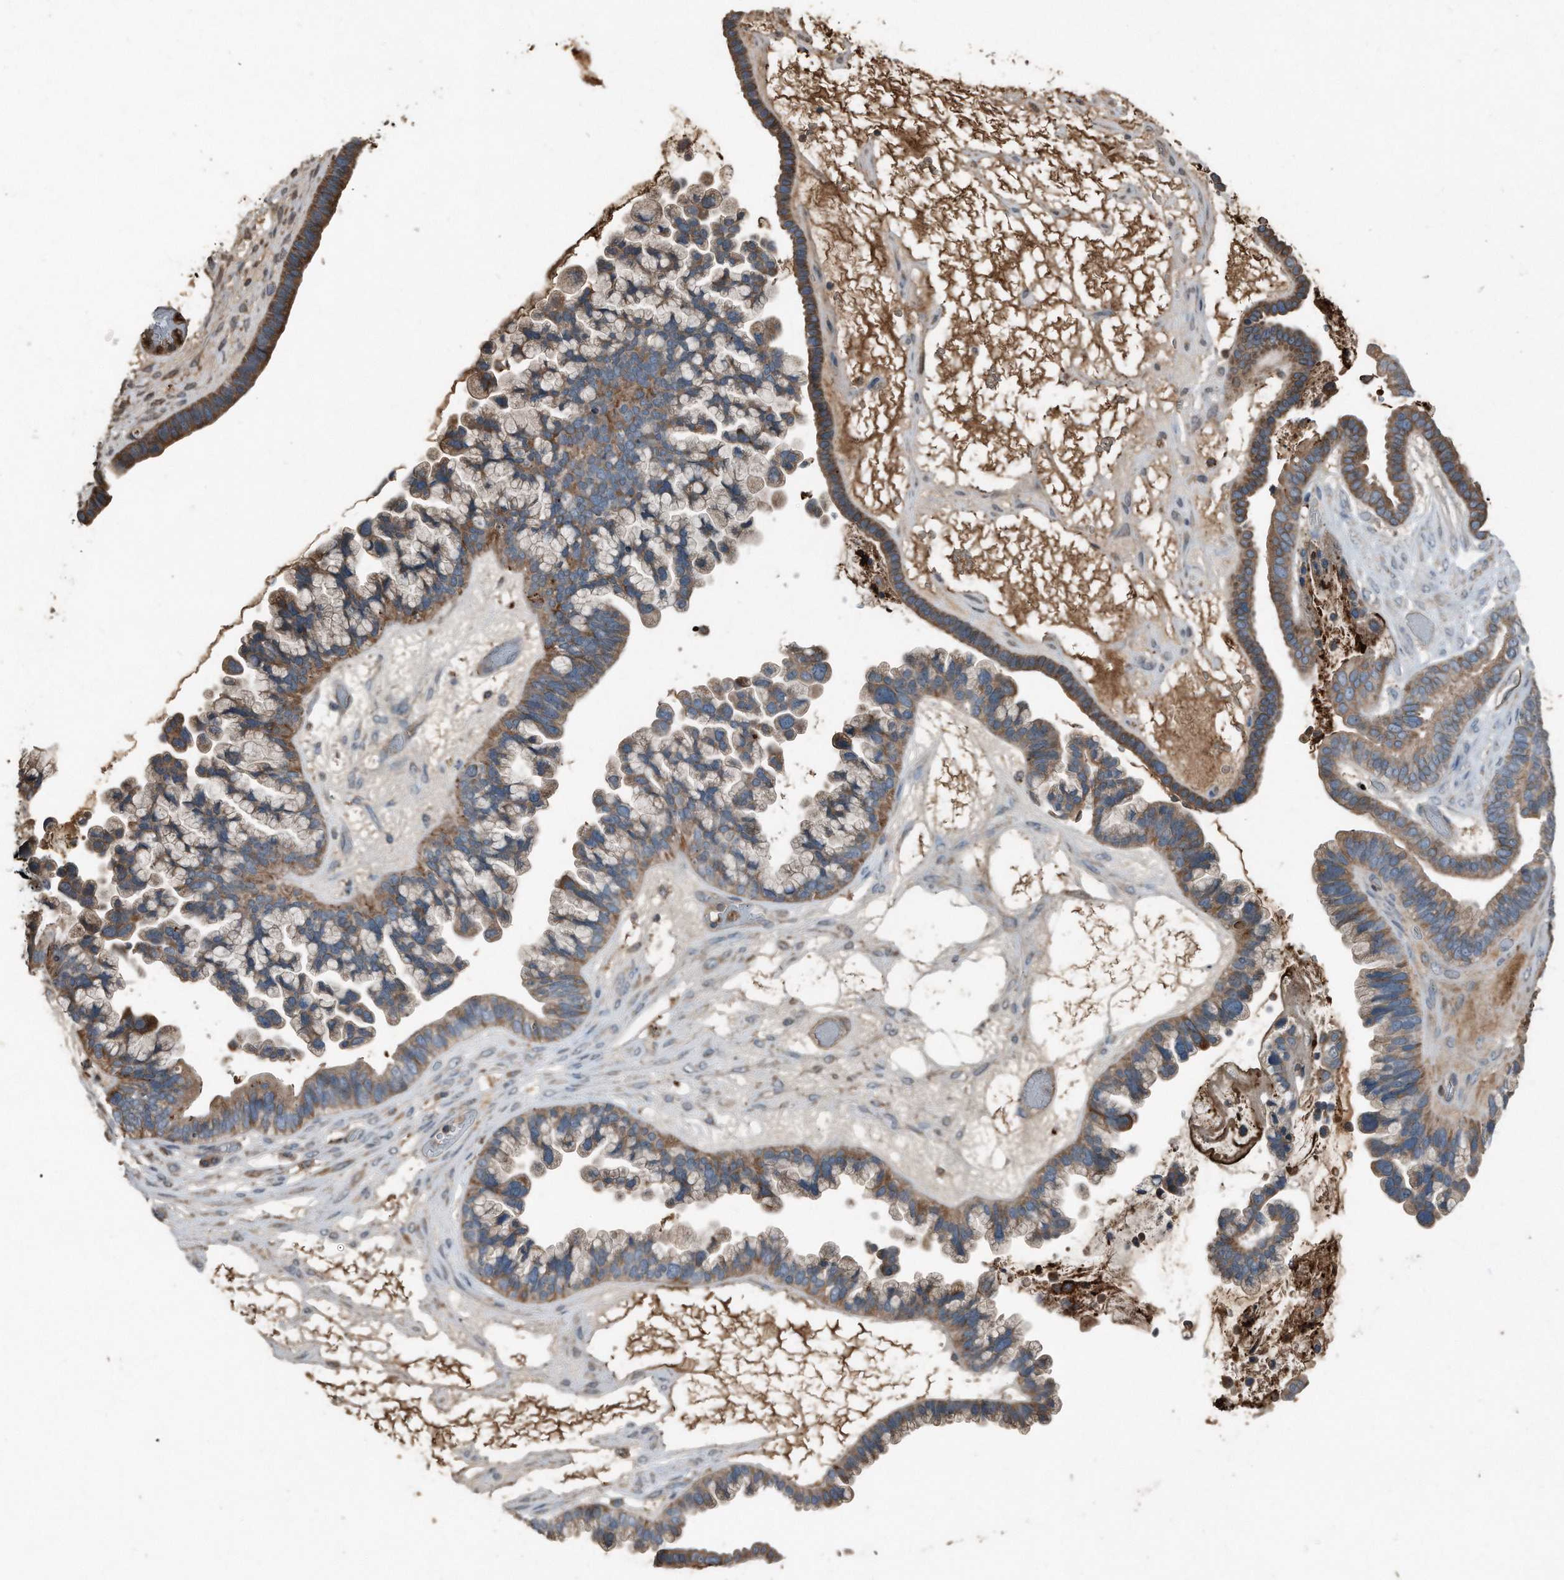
{"staining": {"intensity": "moderate", "quantity": "25%-75%", "location": "cytoplasmic/membranous"}, "tissue": "ovarian cancer", "cell_type": "Tumor cells", "image_type": "cancer", "snomed": [{"axis": "morphology", "description": "Cystadenocarcinoma, serous, NOS"}, {"axis": "topography", "description": "Ovary"}], "caption": "Ovarian cancer stained for a protein demonstrates moderate cytoplasmic/membranous positivity in tumor cells.", "gene": "C9", "patient": {"sex": "female", "age": 56}}